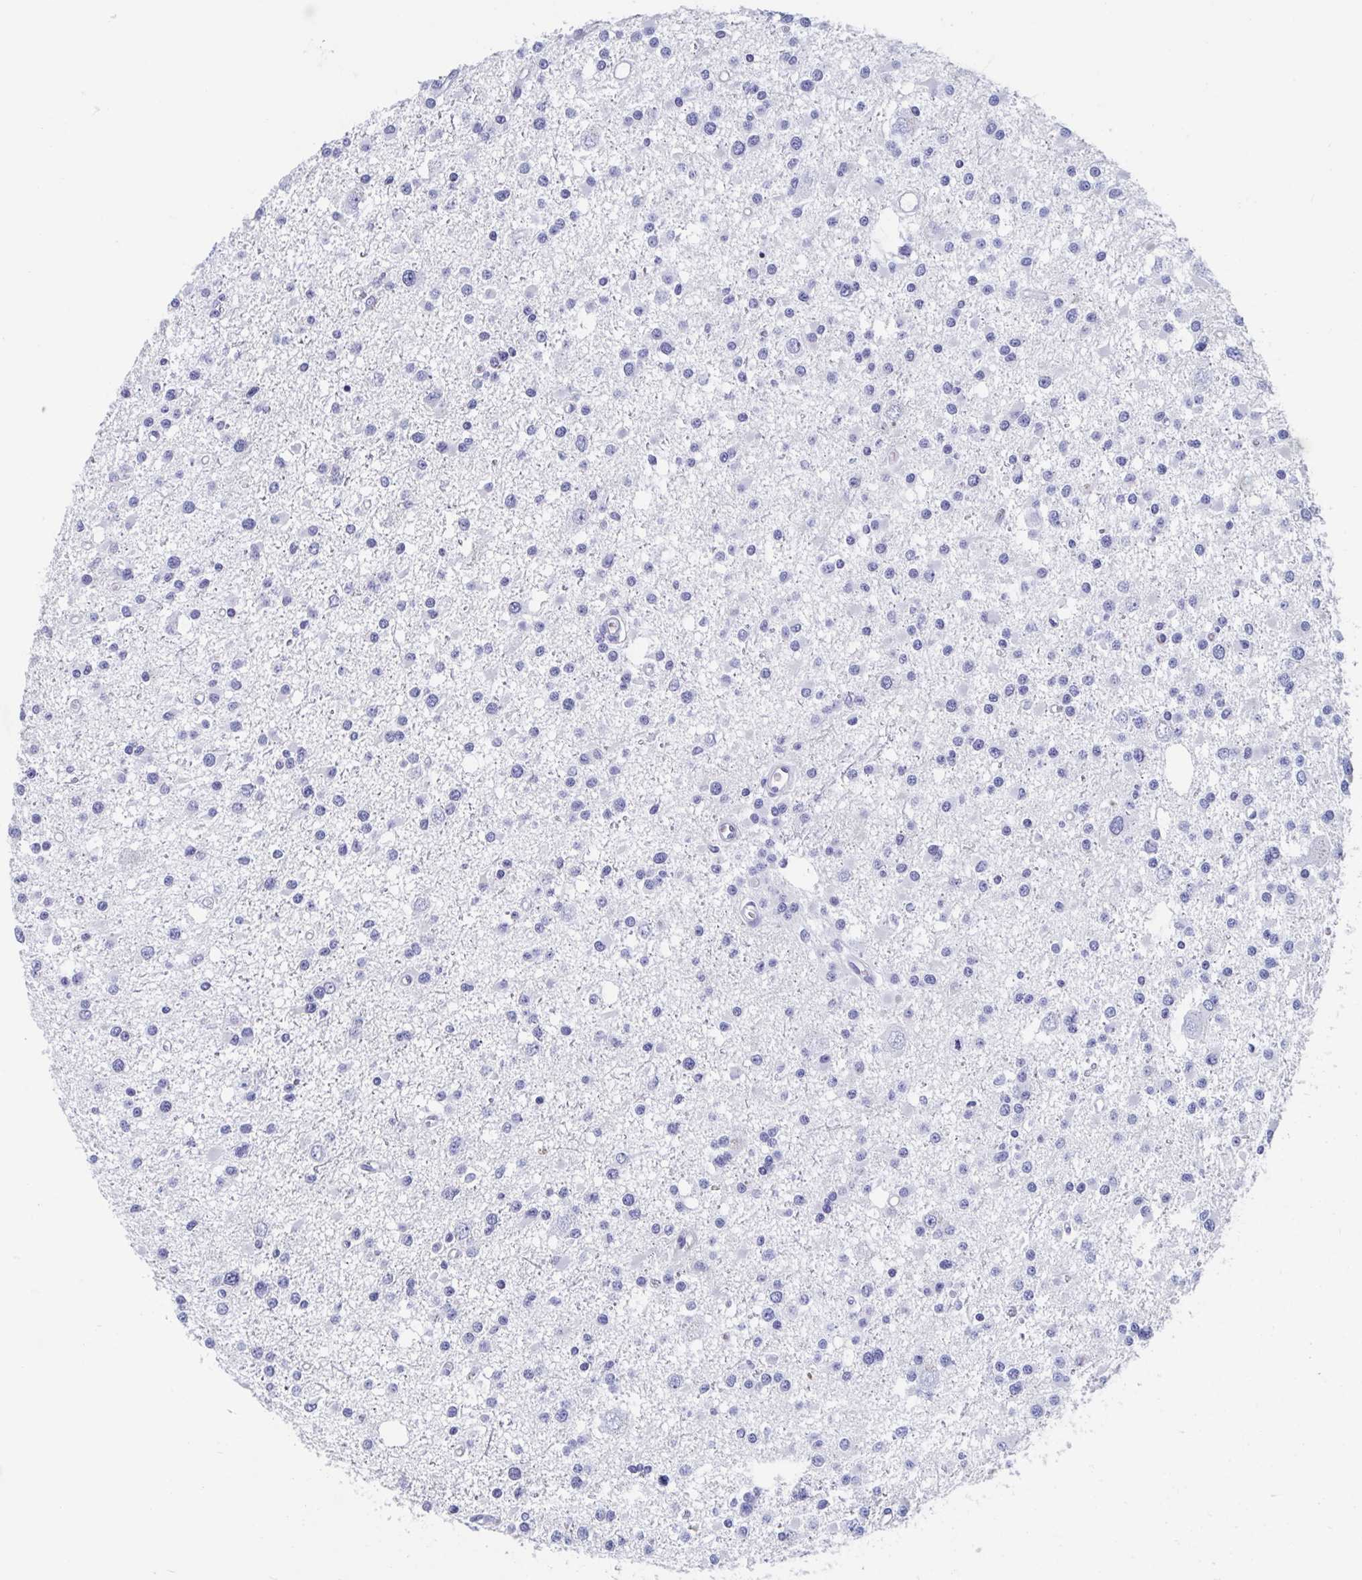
{"staining": {"intensity": "negative", "quantity": "none", "location": "none"}, "tissue": "glioma", "cell_type": "Tumor cells", "image_type": "cancer", "snomed": [{"axis": "morphology", "description": "Glioma, malignant, High grade"}, {"axis": "topography", "description": "Brain"}], "caption": "An immunohistochemistry image of malignant high-grade glioma is shown. There is no staining in tumor cells of malignant high-grade glioma. The staining was performed using DAB to visualize the protein expression in brown, while the nuclei were stained in blue with hematoxylin (Magnification: 20x).", "gene": "SHCBP1L", "patient": {"sex": "male", "age": 54}}